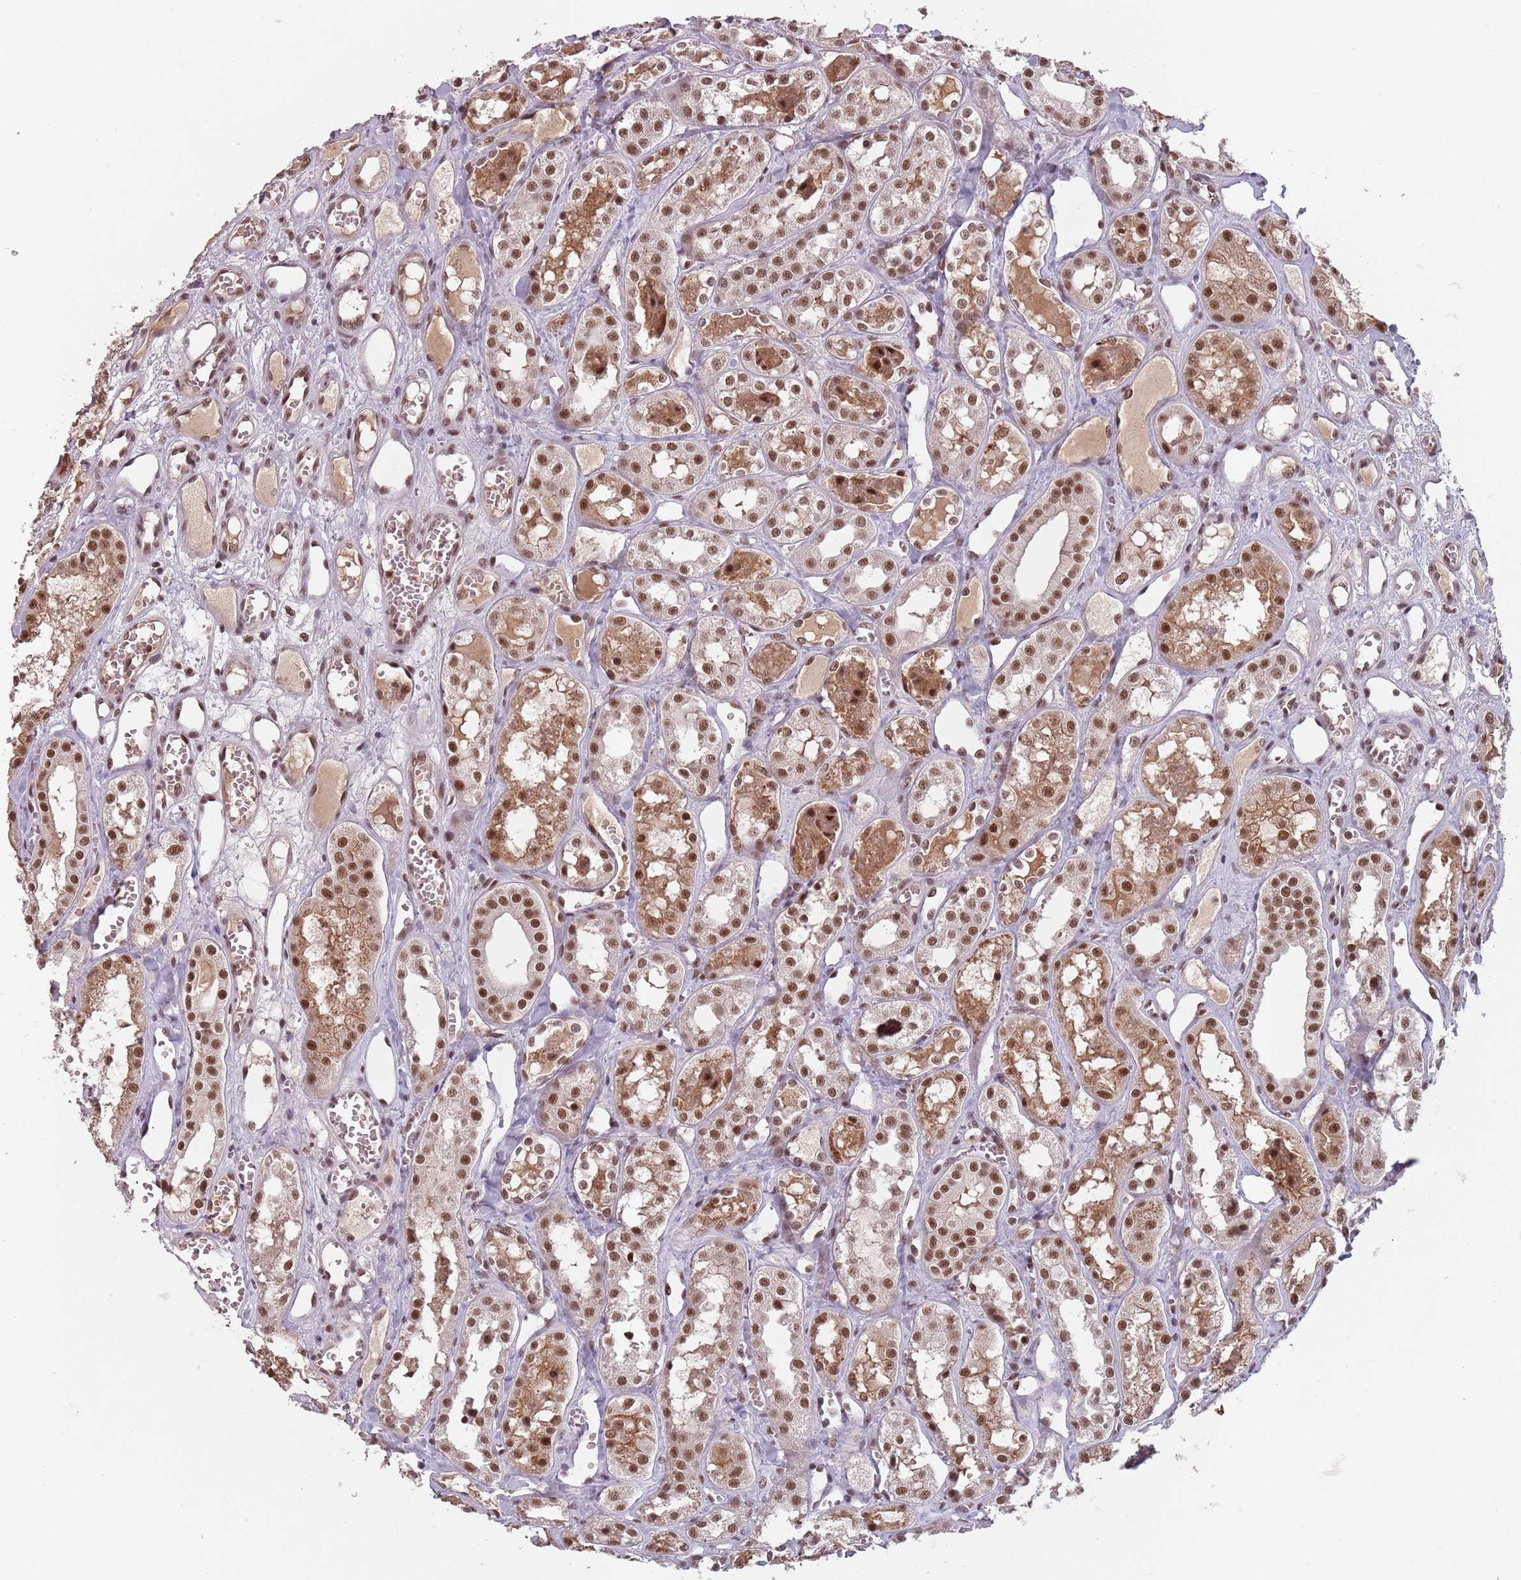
{"staining": {"intensity": "moderate", "quantity": "25%-75%", "location": "nuclear"}, "tissue": "kidney", "cell_type": "Cells in glomeruli", "image_type": "normal", "snomed": [{"axis": "morphology", "description": "Normal tissue, NOS"}, {"axis": "topography", "description": "Kidney"}], "caption": "Human kidney stained with a brown dye displays moderate nuclear positive staining in approximately 25%-75% of cells in glomeruli.", "gene": "NCBP1", "patient": {"sex": "male", "age": 16}}